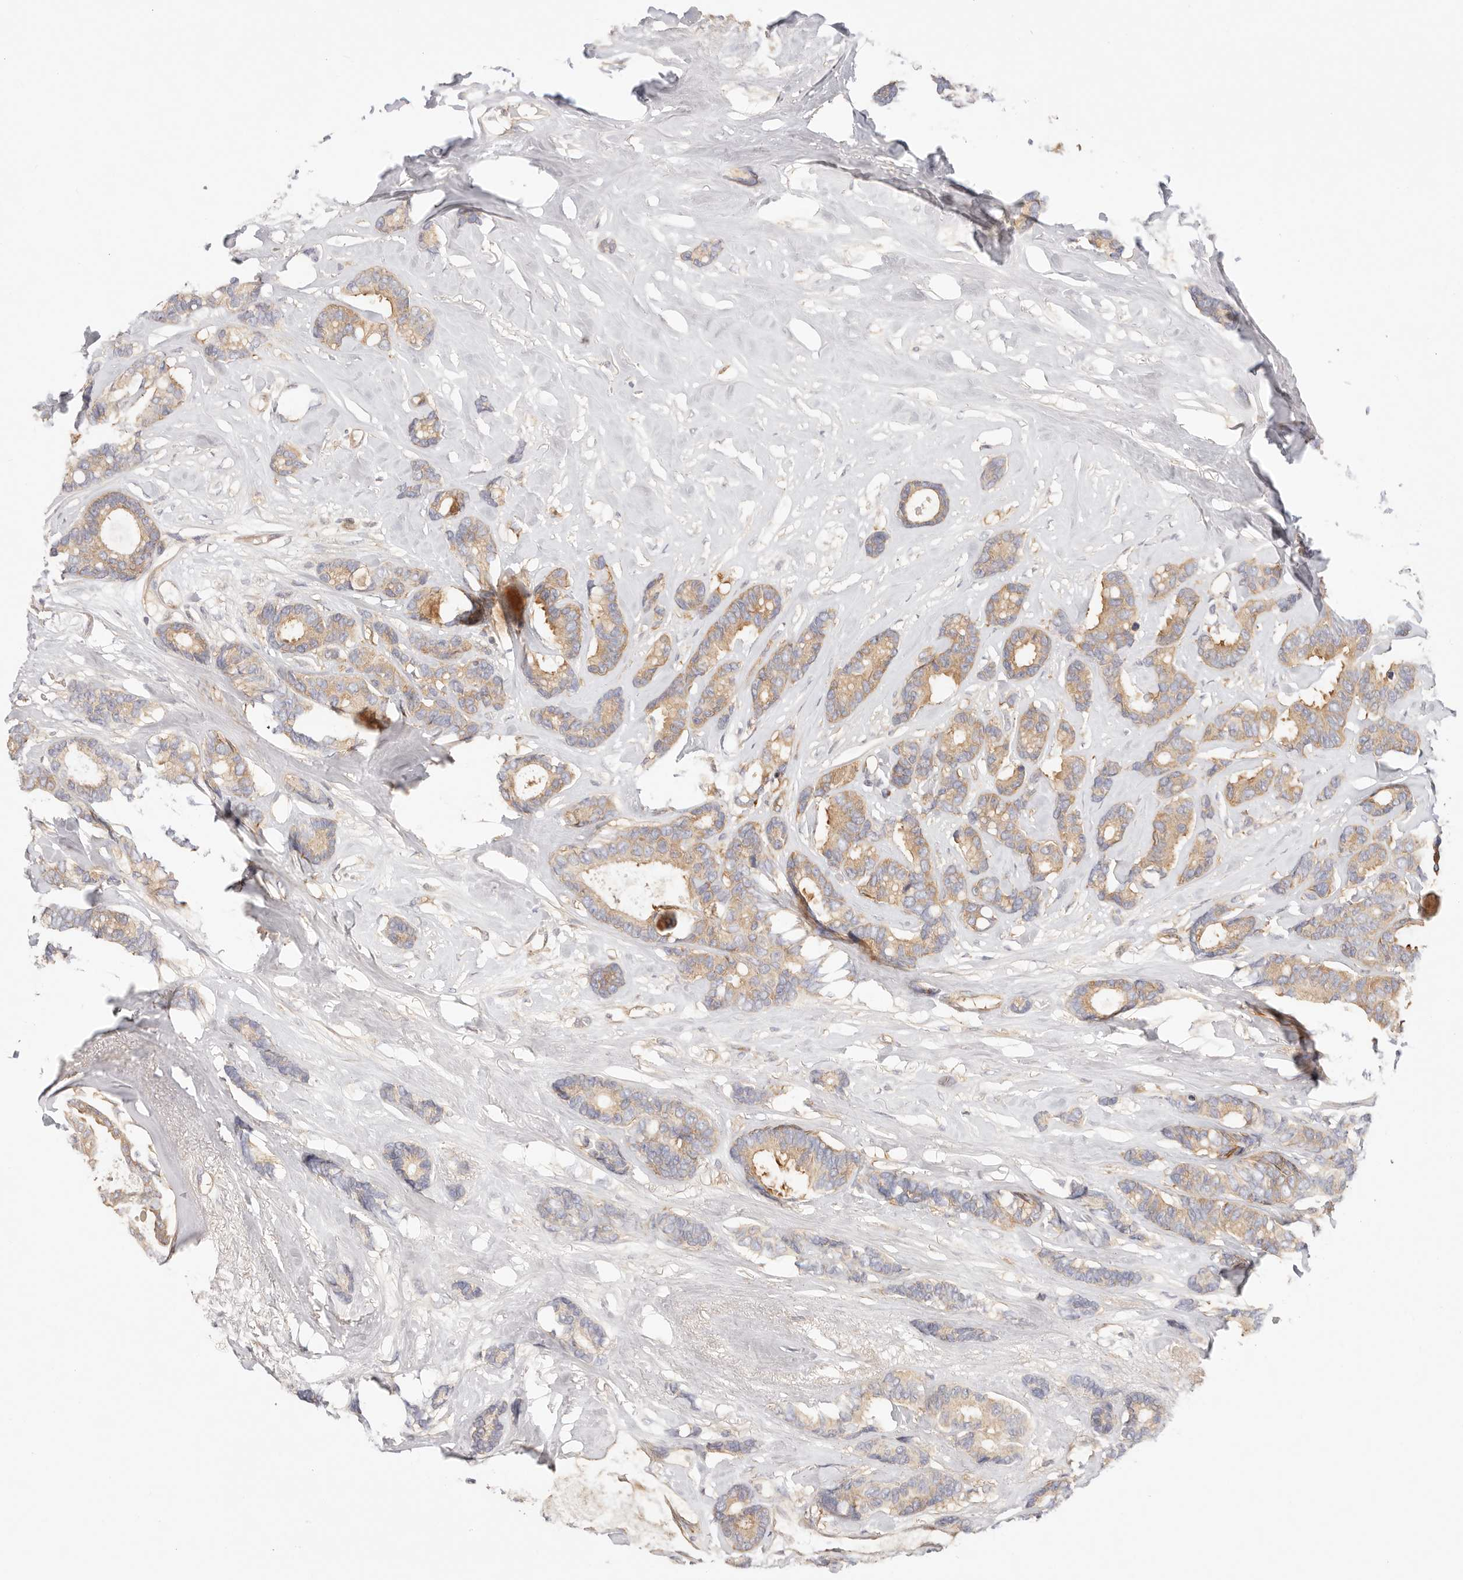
{"staining": {"intensity": "moderate", "quantity": ">75%", "location": "cytoplasmic/membranous"}, "tissue": "breast cancer", "cell_type": "Tumor cells", "image_type": "cancer", "snomed": [{"axis": "morphology", "description": "Duct carcinoma"}, {"axis": "topography", "description": "Breast"}], "caption": "This photomicrograph exhibits immunohistochemistry (IHC) staining of human breast cancer (intraductal carcinoma), with medium moderate cytoplasmic/membranous positivity in approximately >75% of tumor cells.", "gene": "KCMF1", "patient": {"sex": "female", "age": 87}}